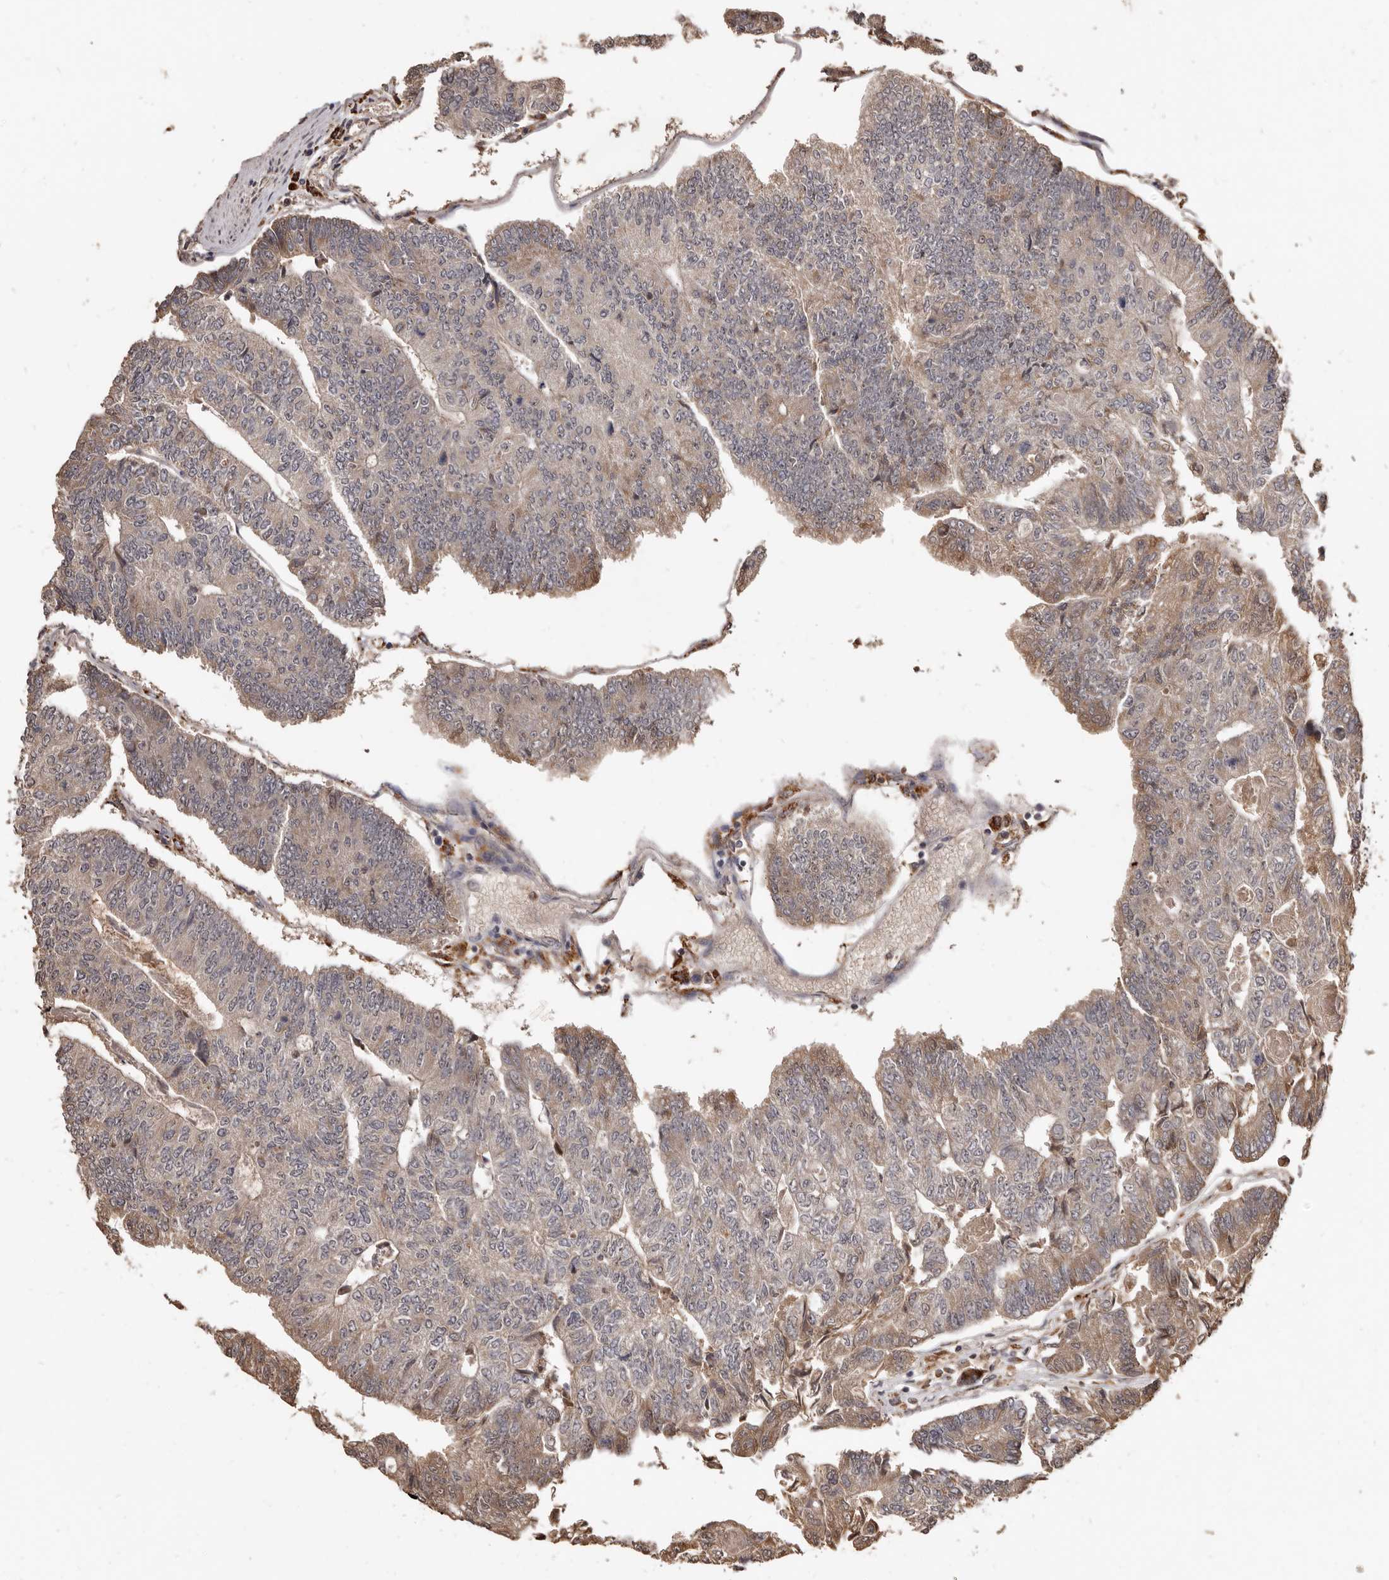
{"staining": {"intensity": "moderate", "quantity": "25%-75%", "location": "cytoplasmic/membranous"}, "tissue": "colorectal cancer", "cell_type": "Tumor cells", "image_type": "cancer", "snomed": [{"axis": "morphology", "description": "Adenocarcinoma, NOS"}, {"axis": "topography", "description": "Colon"}], "caption": "Colorectal cancer tissue exhibits moderate cytoplasmic/membranous expression in about 25%-75% of tumor cells, visualized by immunohistochemistry.", "gene": "AKAP7", "patient": {"sex": "female", "age": 67}}